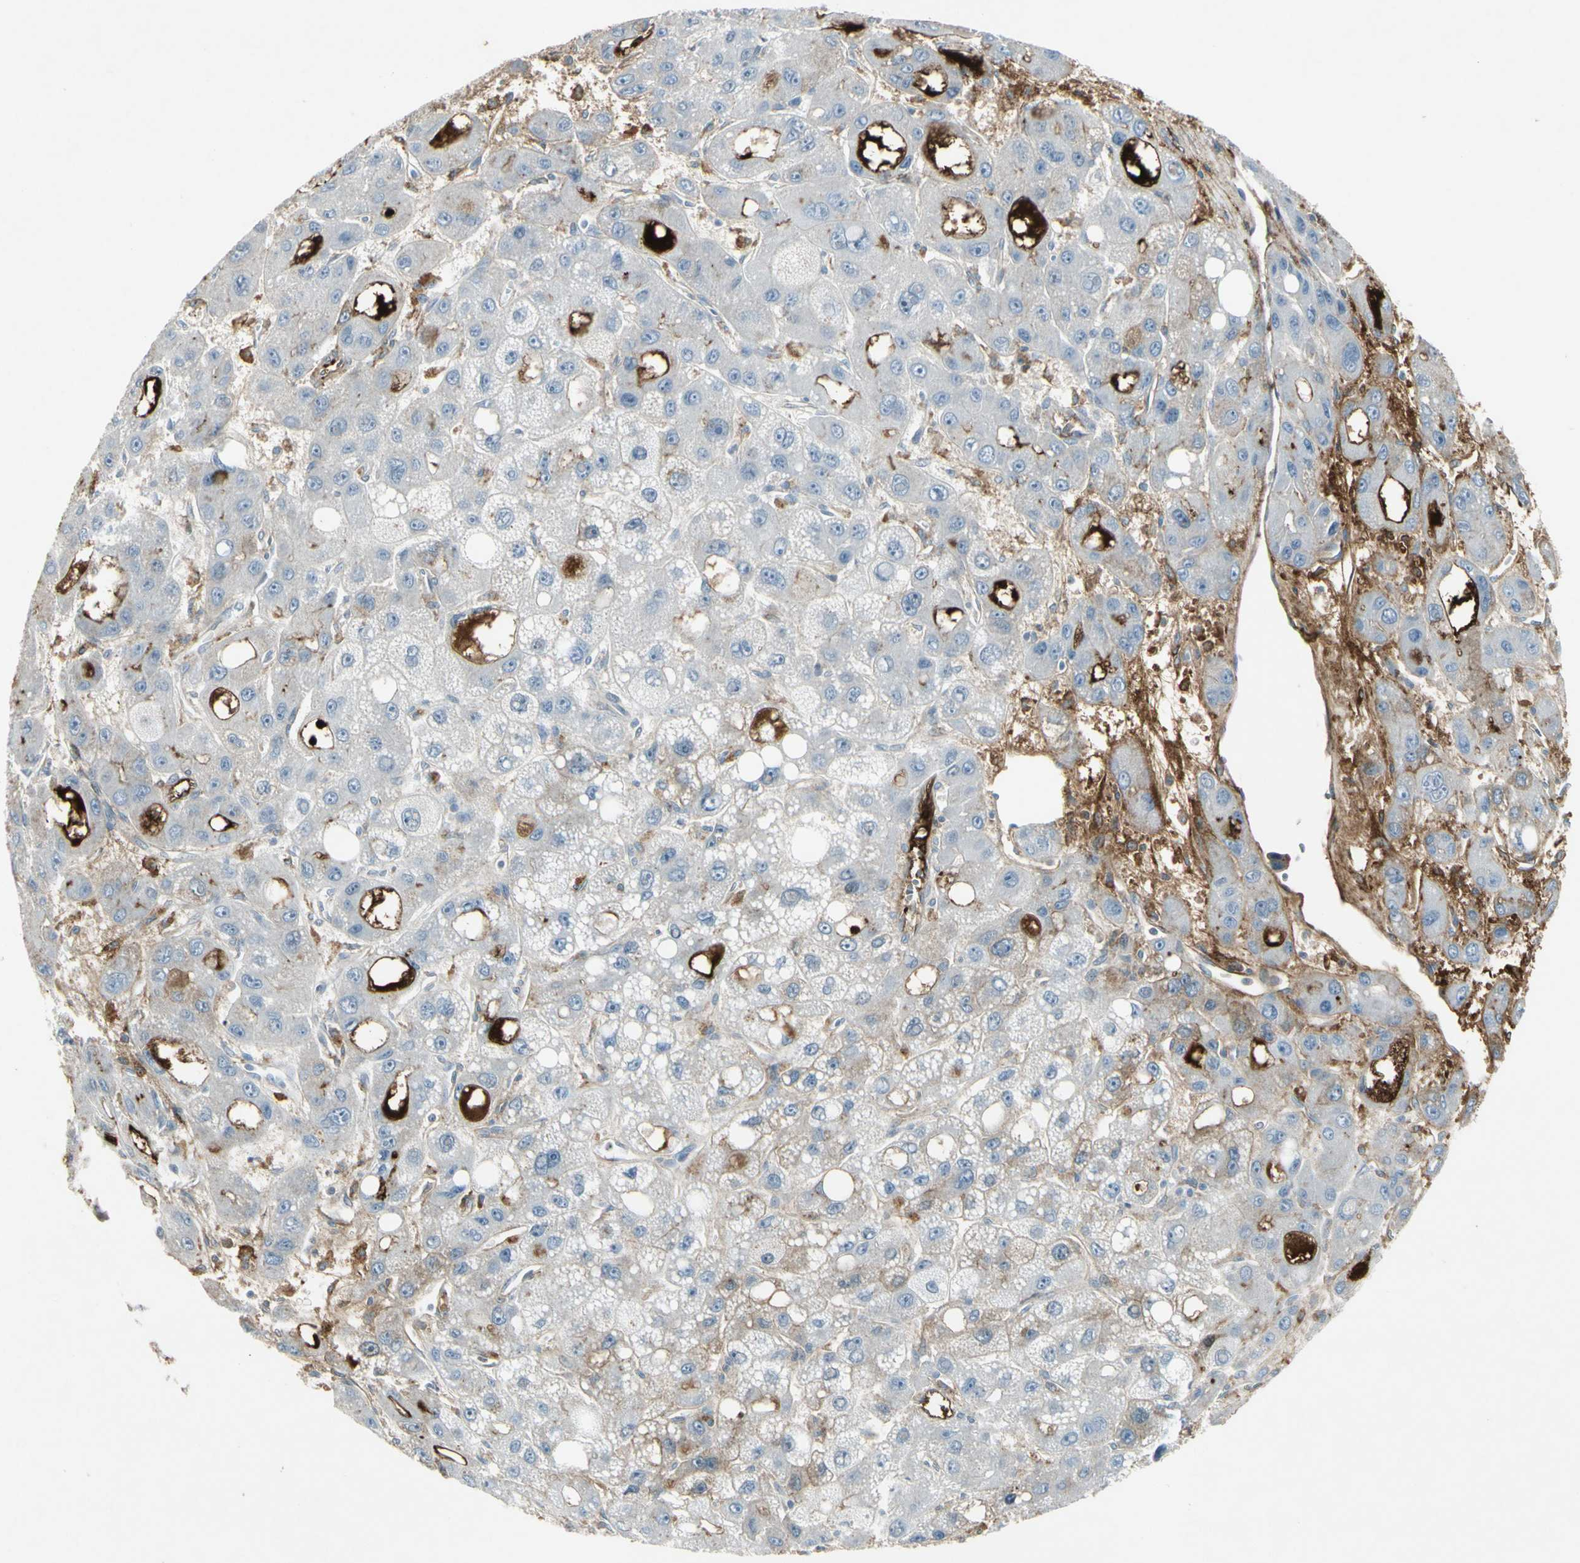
{"staining": {"intensity": "strong", "quantity": "<25%", "location": "cytoplasmic/membranous"}, "tissue": "liver cancer", "cell_type": "Tumor cells", "image_type": "cancer", "snomed": [{"axis": "morphology", "description": "Carcinoma, Hepatocellular, NOS"}, {"axis": "topography", "description": "Liver"}], "caption": "Immunohistochemical staining of liver cancer (hepatocellular carcinoma) shows medium levels of strong cytoplasmic/membranous expression in approximately <25% of tumor cells. (IHC, brightfield microscopy, high magnification).", "gene": "IGHM", "patient": {"sex": "male", "age": 55}}